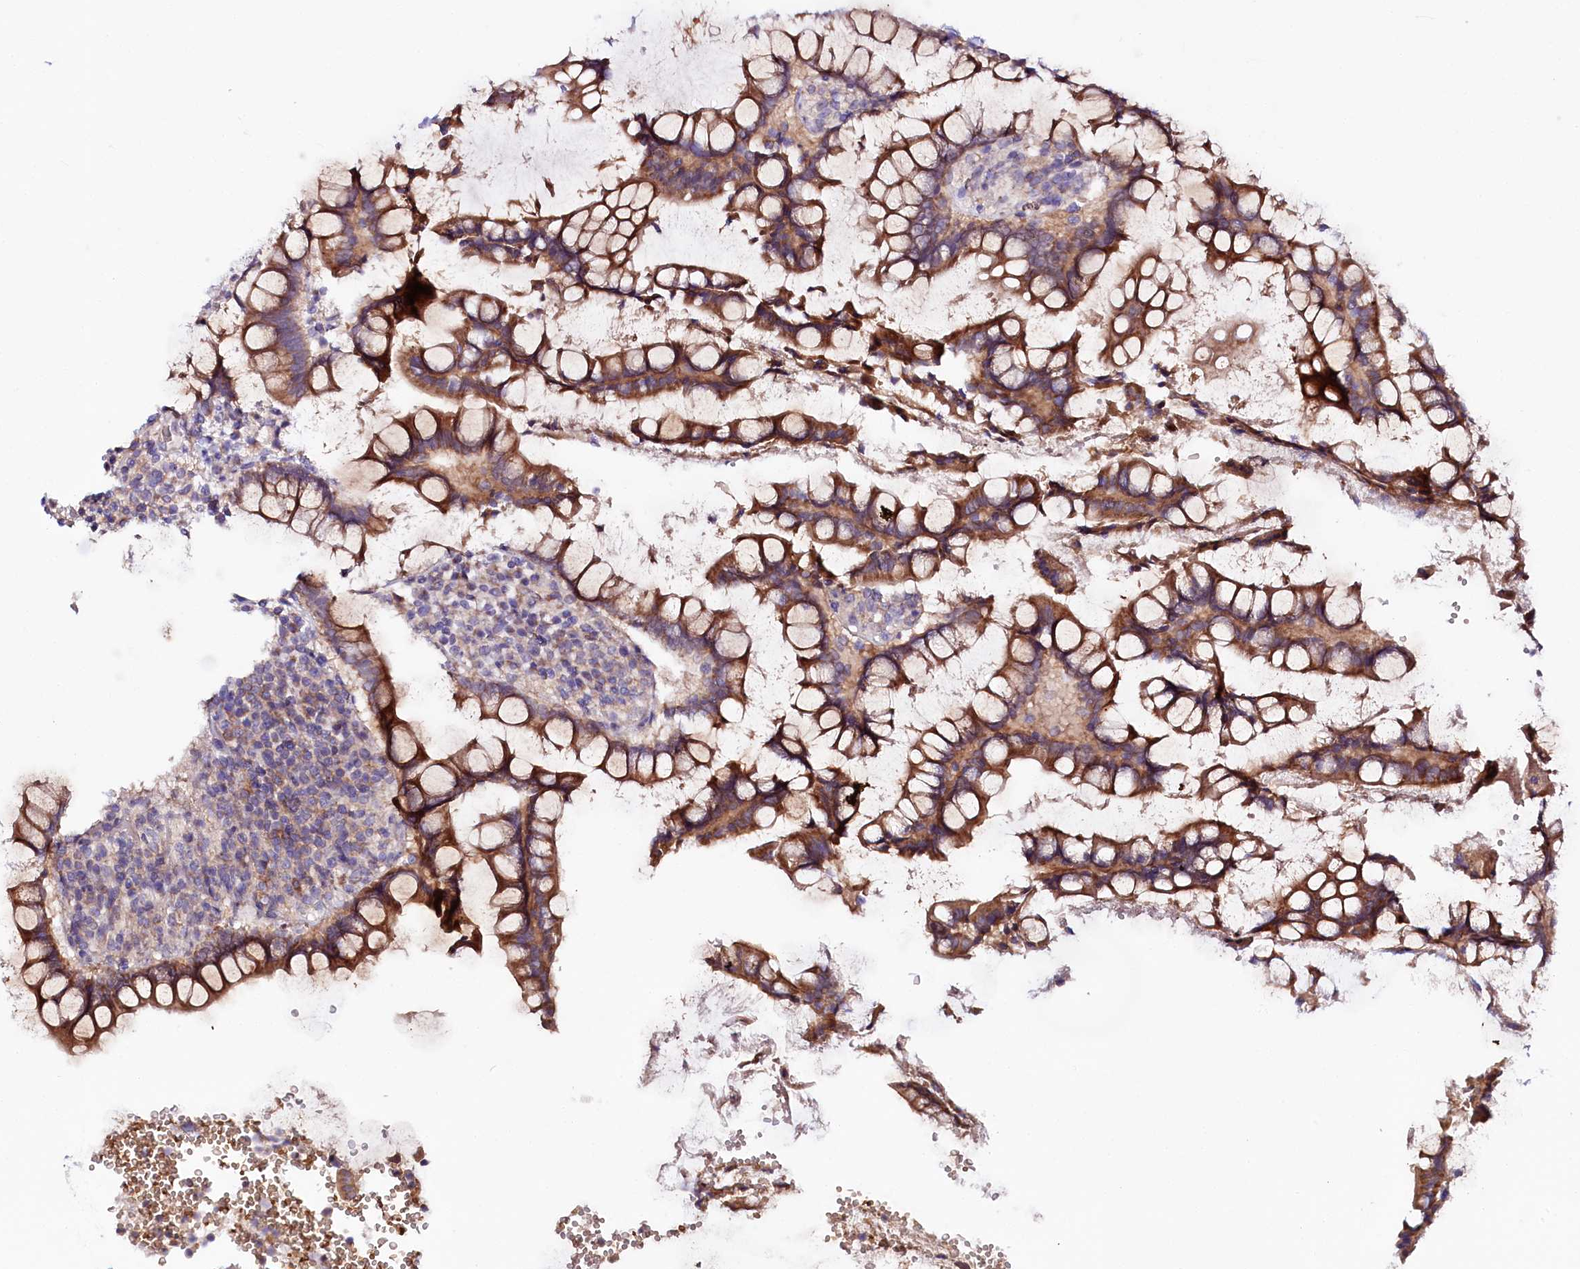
{"staining": {"intensity": "weak", "quantity": ">75%", "location": "cytoplasmic/membranous"}, "tissue": "colon", "cell_type": "Endothelial cells", "image_type": "normal", "snomed": [{"axis": "morphology", "description": "Normal tissue, NOS"}, {"axis": "topography", "description": "Colon"}], "caption": "Immunohistochemistry (DAB) staining of unremarkable human colon reveals weak cytoplasmic/membranous protein positivity in about >75% of endothelial cells. (DAB = brown stain, brightfield microscopy at high magnification).", "gene": "CEP295", "patient": {"sex": "female", "age": 79}}